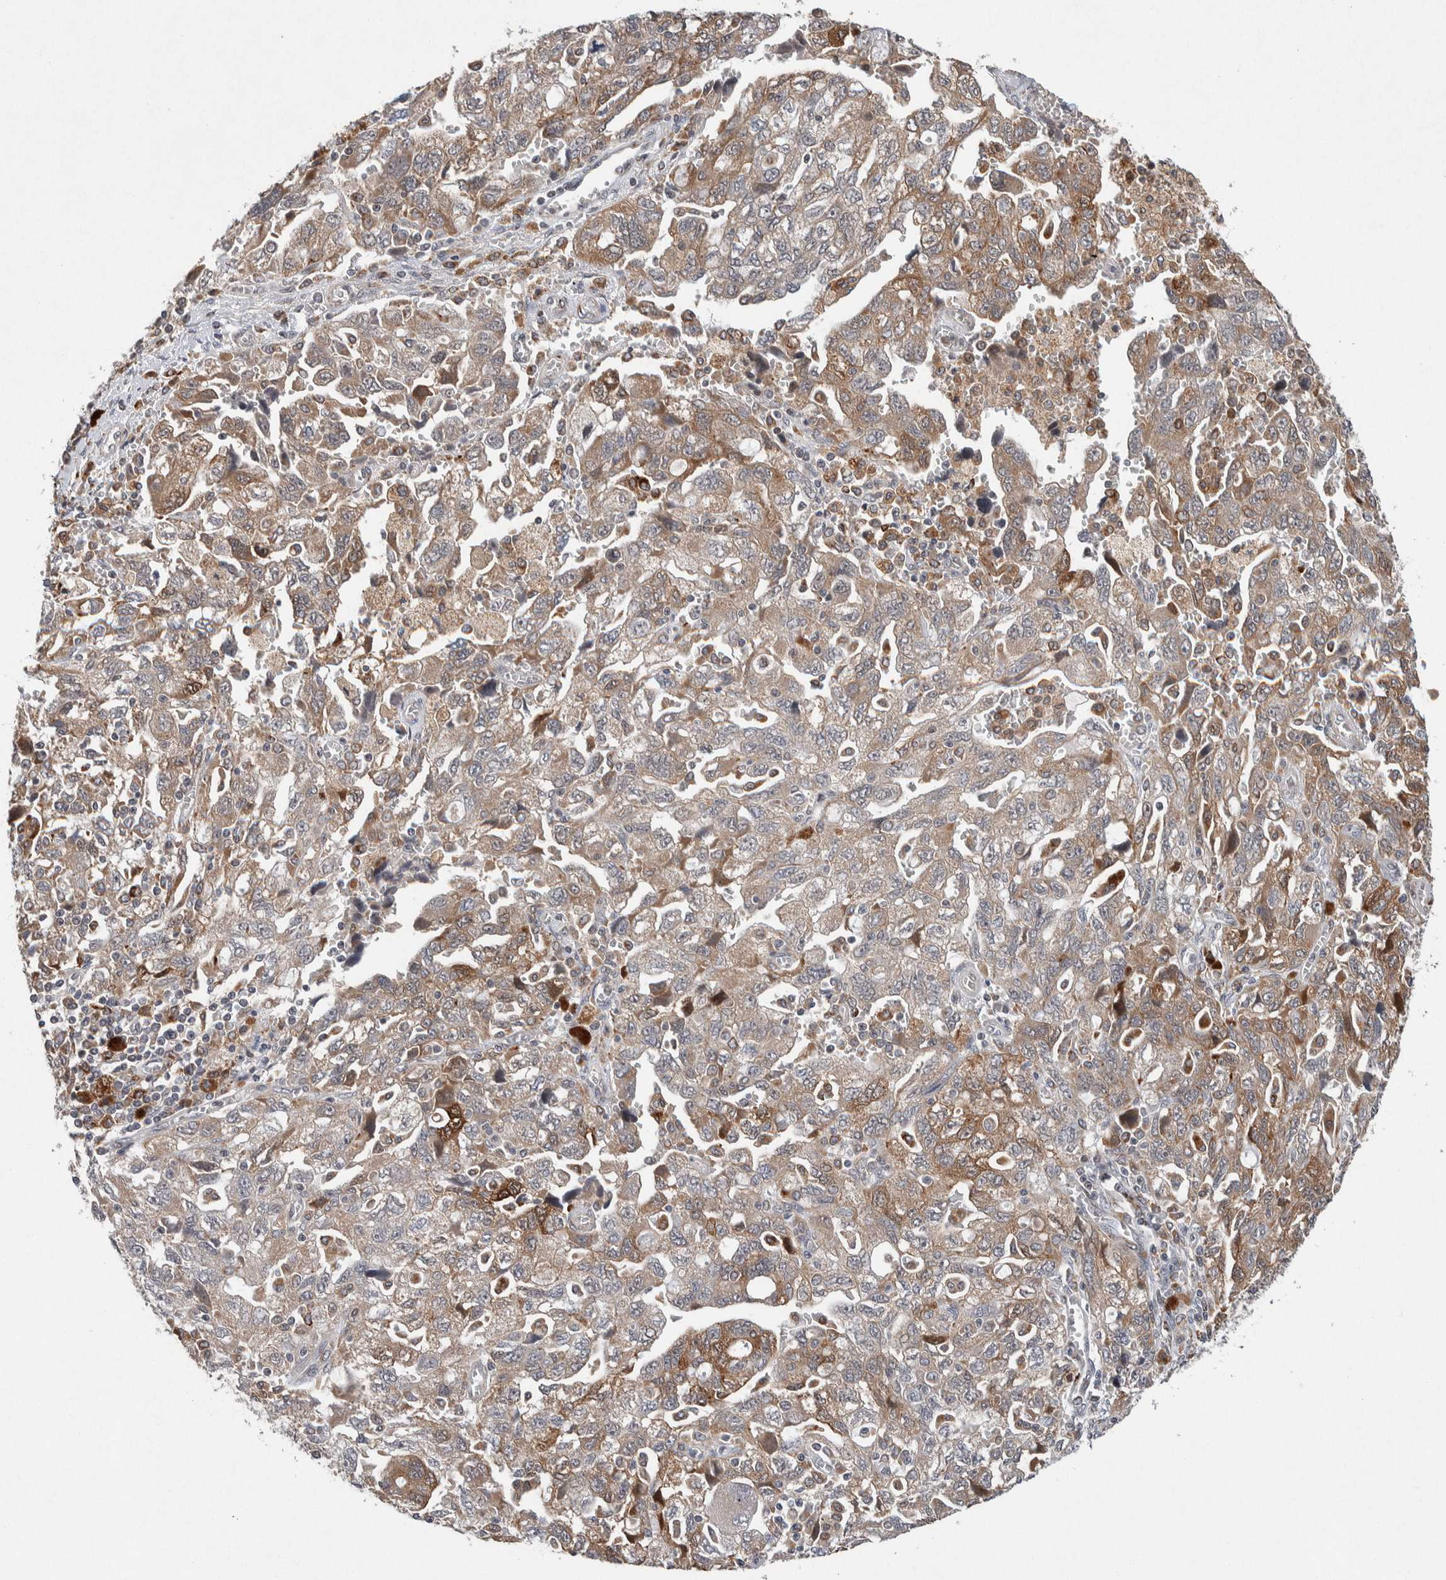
{"staining": {"intensity": "moderate", "quantity": ">75%", "location": "cytoplasmic/membranous"}, "tissue": "ovarian cancer", "cell_type": "Tumor cells", "image_type": "cancer", "snomed": [{"axis": "morphology", "description": "Carcinoma, NOS"}, {"axis": "morphology", "description": "Cystadenocarcinoma, serous, NOS"}, {"axis": "topography", "description": "Ovary"}], "caption": "The histopathology image reveals immunohistochemical staining of serous cystadenocarcinoma (ovarian). There is moderate cytoplasmic/membranous expression is identified in about >75% of tumor cells.", "gene": "KCNK1", "patient": {"sex": "female", "age": 69}}